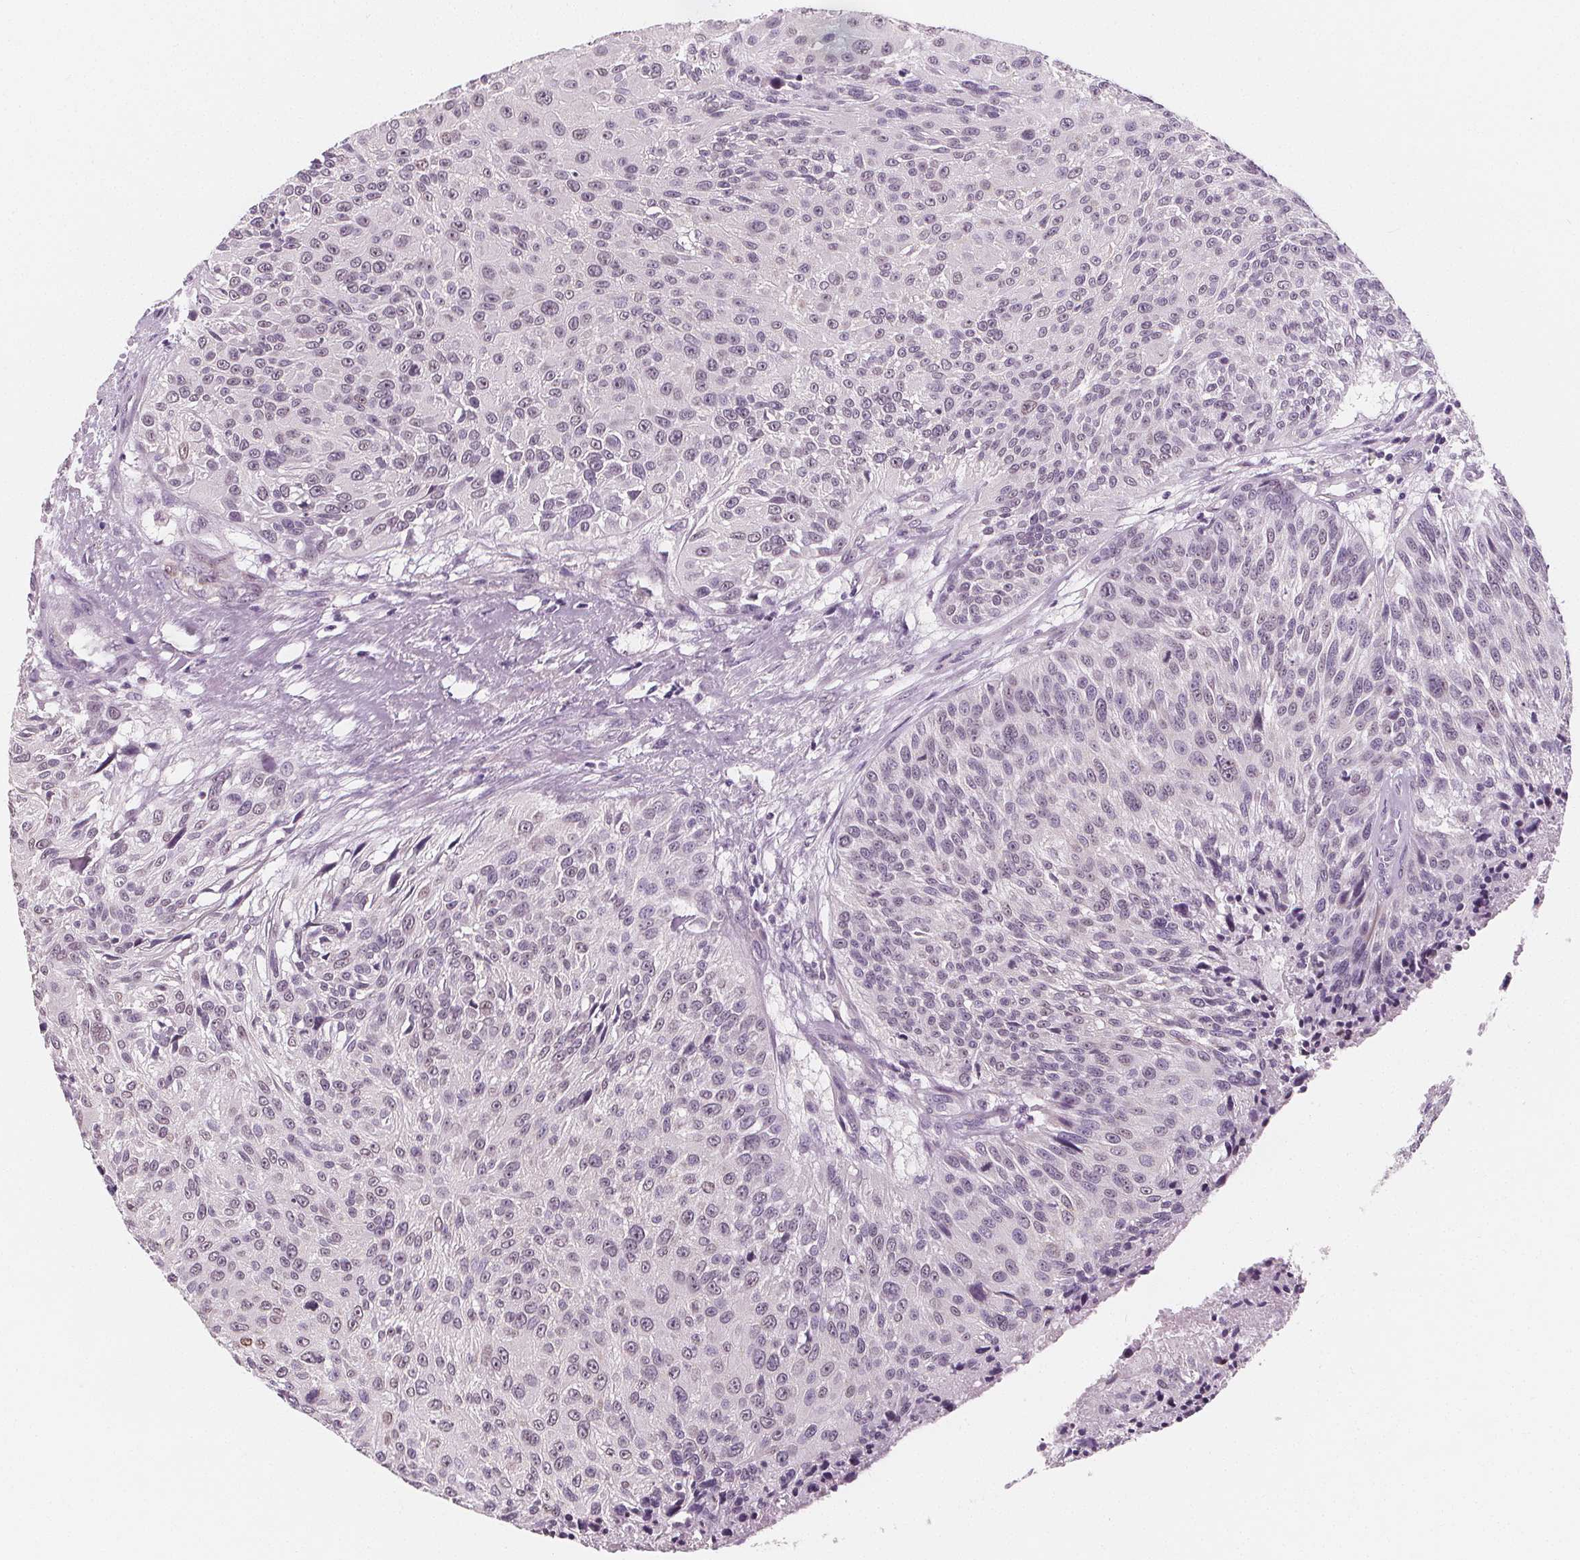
{"staining": {"intensity": "weak", "quantity": "<25%", "location": "nuclear"}, "tissue": "urothelial cancer", "cell_type": "Tumor cells", "image_type": "cancer", "snomed": [{"axis": "morphology", "description": "Urothelial carcinoma, NOS"}, {"axis": "topography", "description": "Urinary bladder"}], "caption": "High magnification brightfield microscopy of urothelial cancer stained with DAB (brown) and counterstained with hematoxylin (blue): tumor cells show no significant positivity. (DAB (3,3'-diaminobenzidine) immunohistochemistry (IHC), high magnification).", "gene": "DBX2", "patient": {"sex": "male", "age": 55}}